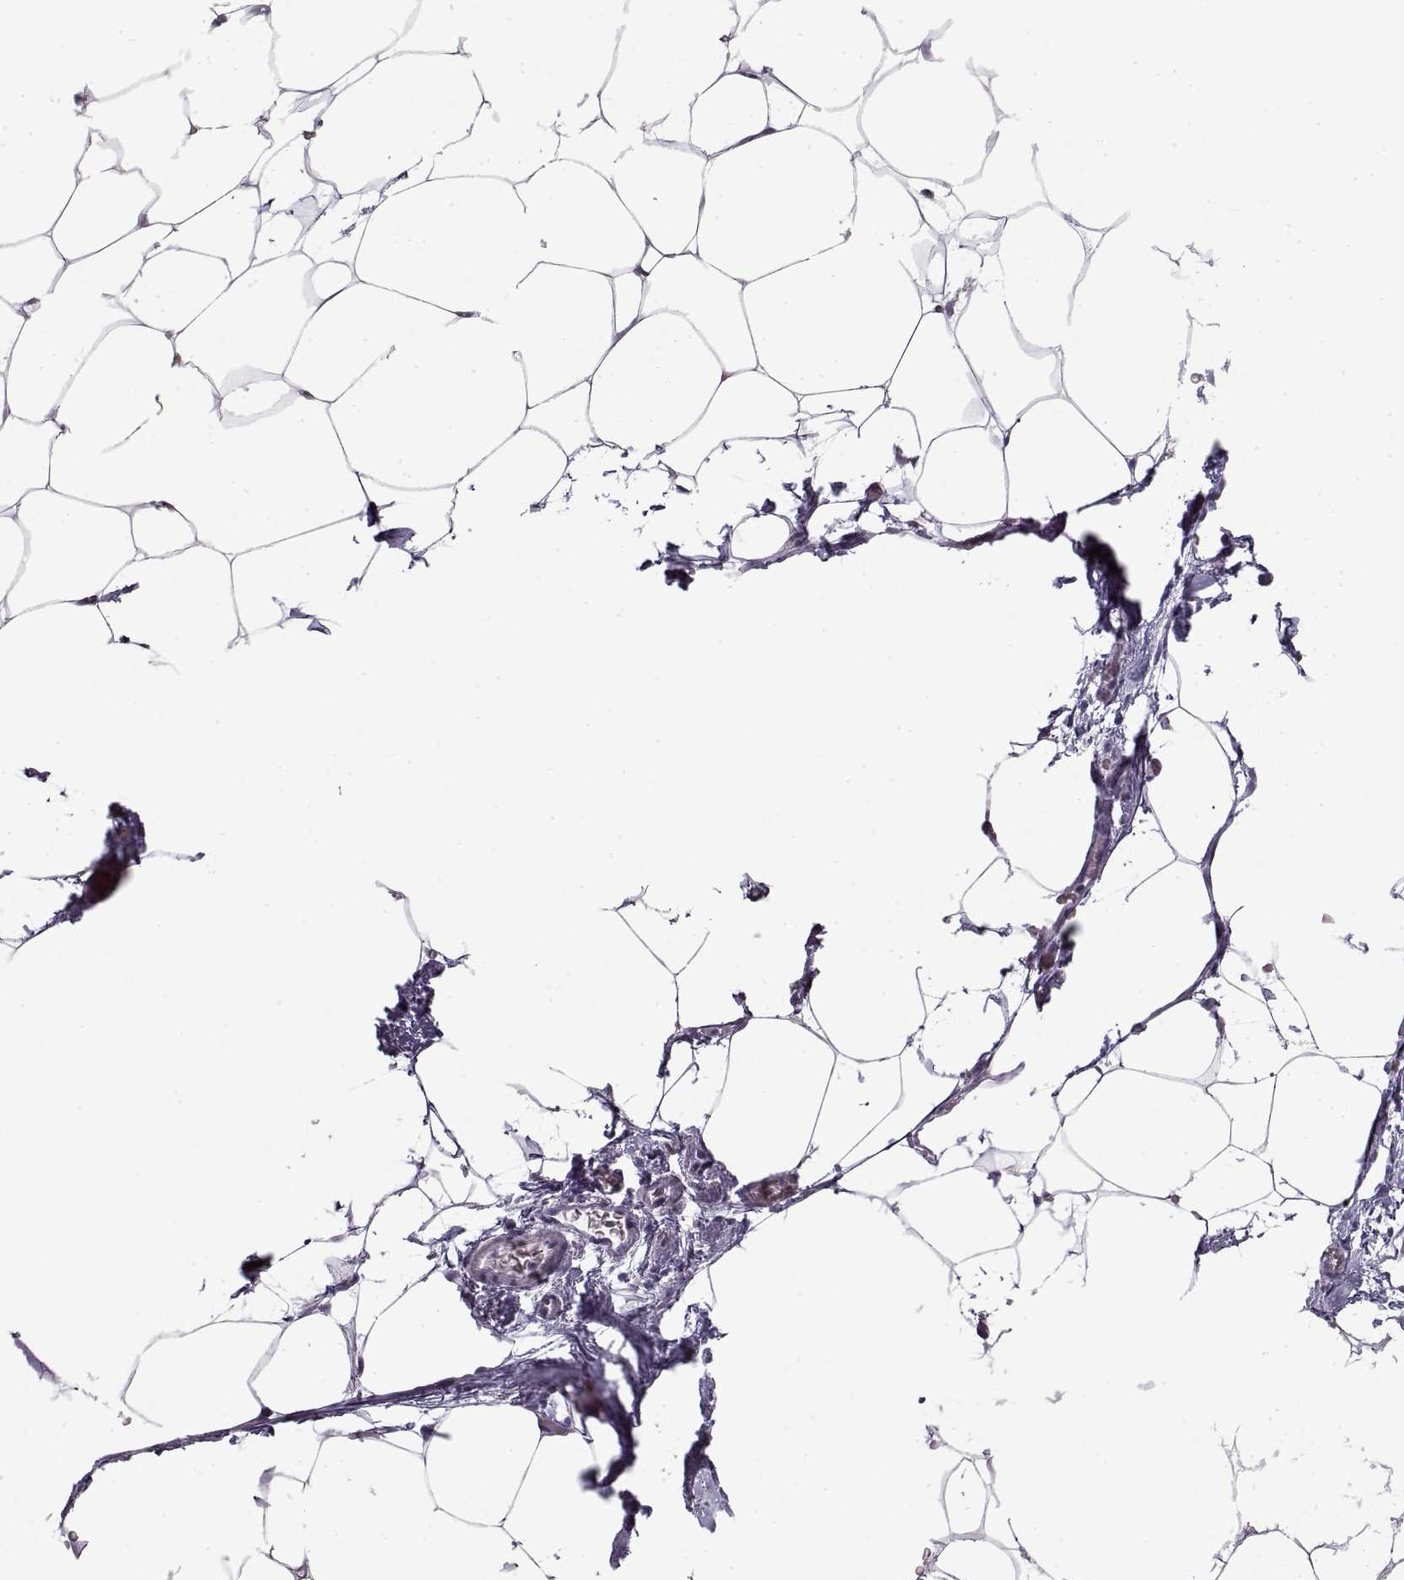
{"staining": {"intensity": "negative", "quantity": "none", "location": "none"}, "tissue": "adipose tissue", "cell_type": "Adipocytes", "image_type": "normal", "snomed": [{"axis": "morphology", "description": "Normal tissue, NOS"}, {"axis": "topography", "description": "Adipose tissue"}], "caption": "Immunohistochemistry histopathology image of normal adipose tissue: adipose tissue stained with DAB (3,3'-diaminobenzidine) exhibits no significant protein staining in adipocytes.", "gene": "NANOS3", "patient": {"sex": "male", "age": 57}}